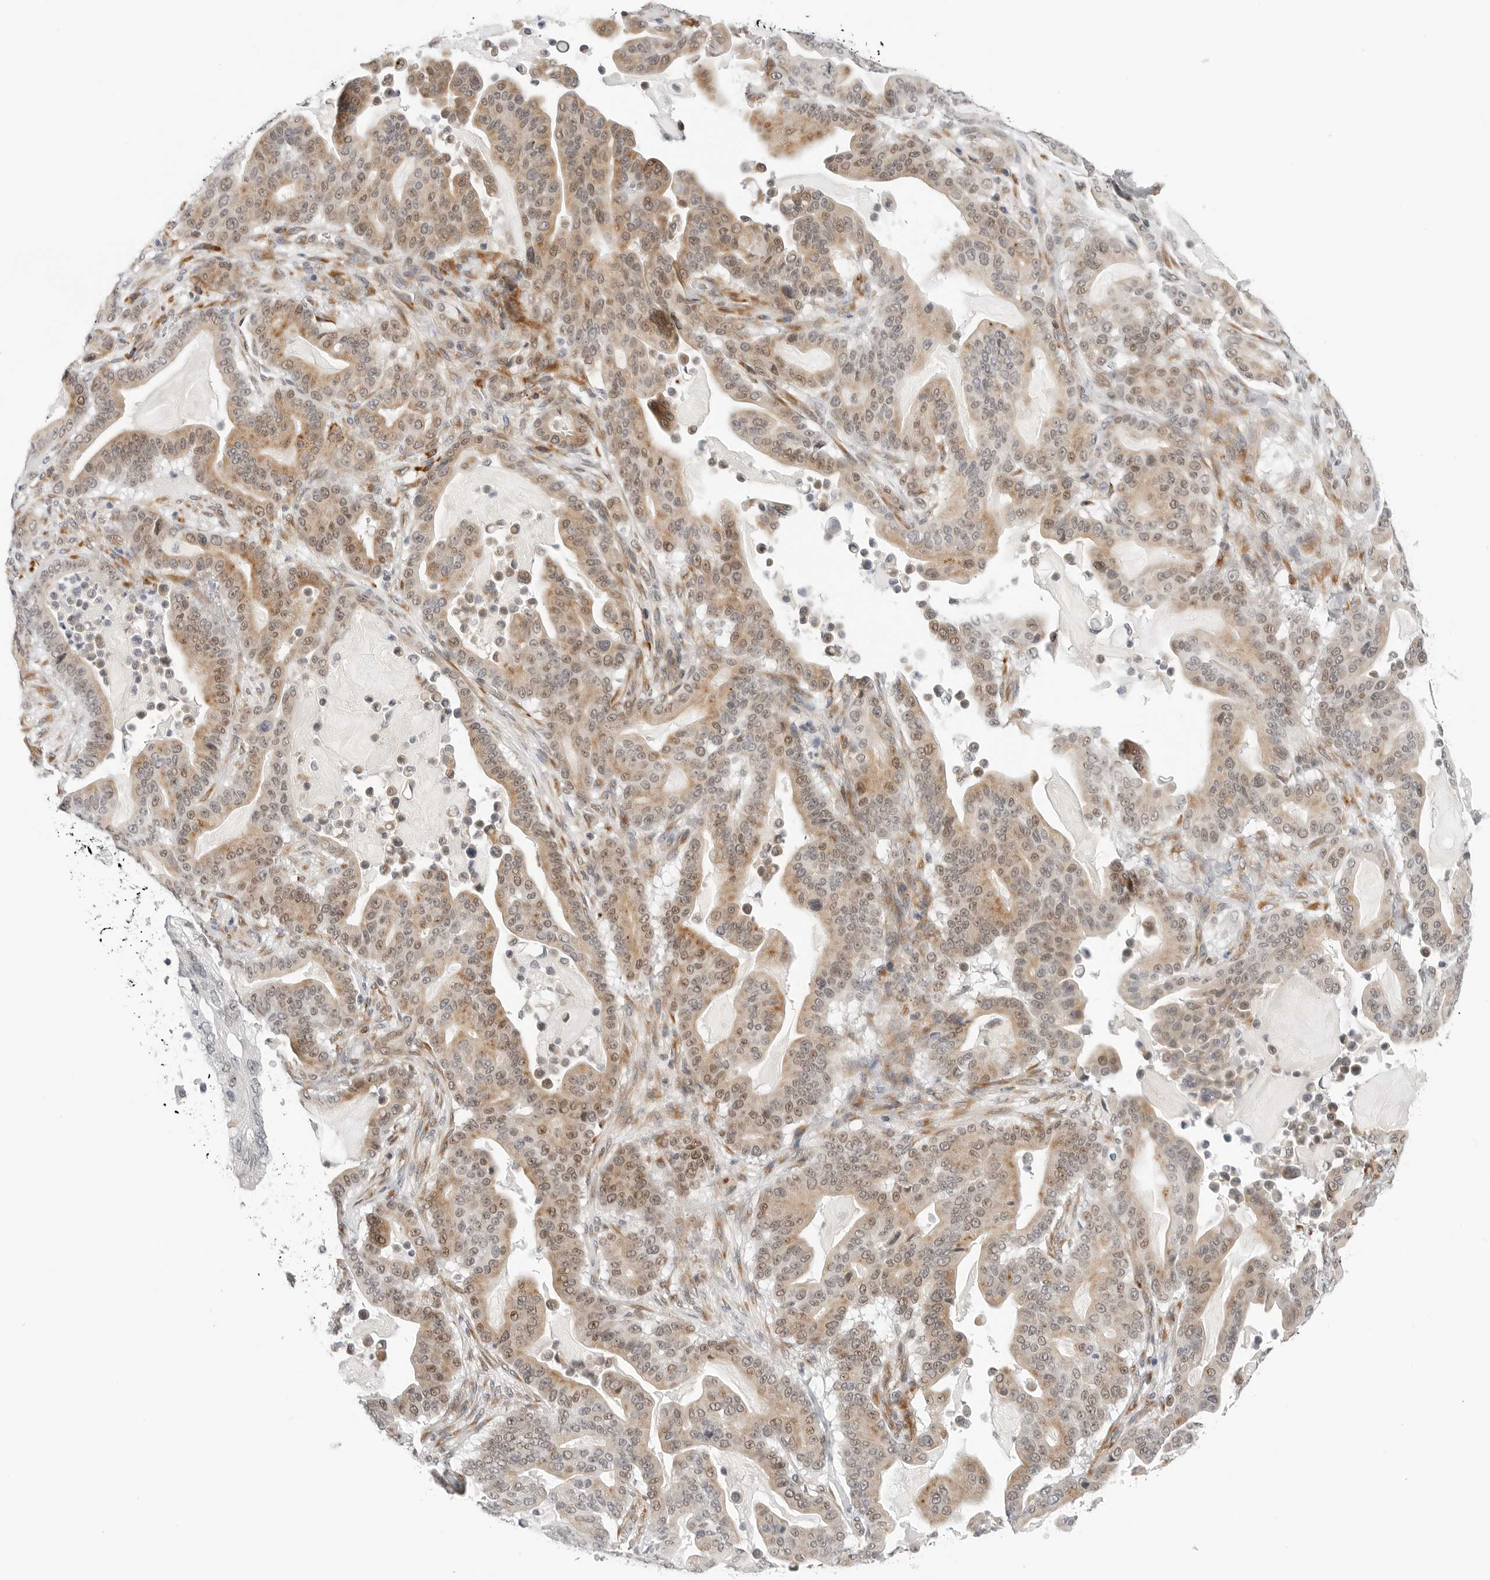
{"staining": {"intensity": "moderate", "quantity": "25%-75%", "location": "cytoplasmic/membranous,nuclear"}, "tissue": "pancreatic cancer", "cell_type": "Tumor cells", "image_type": "cancer", "snomed": [{"axis": "morphology", "description": "Adenocarcinoma, NOS"}, {"axis": "topography", "description": "Pancreas"}], "caption": "Immunohistochemistry (IHC) of human pancreatic cancer (adenocarcinoma) demonstrates medium levels of moderate cytoplasmic/membranous and nuclear staining in approximately 25%-75% of tumor cells. The staining was performed using DAB (3,3'-diaminobenzidine), with brown indicating positive protein expression. Nuclei are stained blue with hematoxylin.", "gene": "TSEN2", "patient": {"sex": "male", "age": 63}}